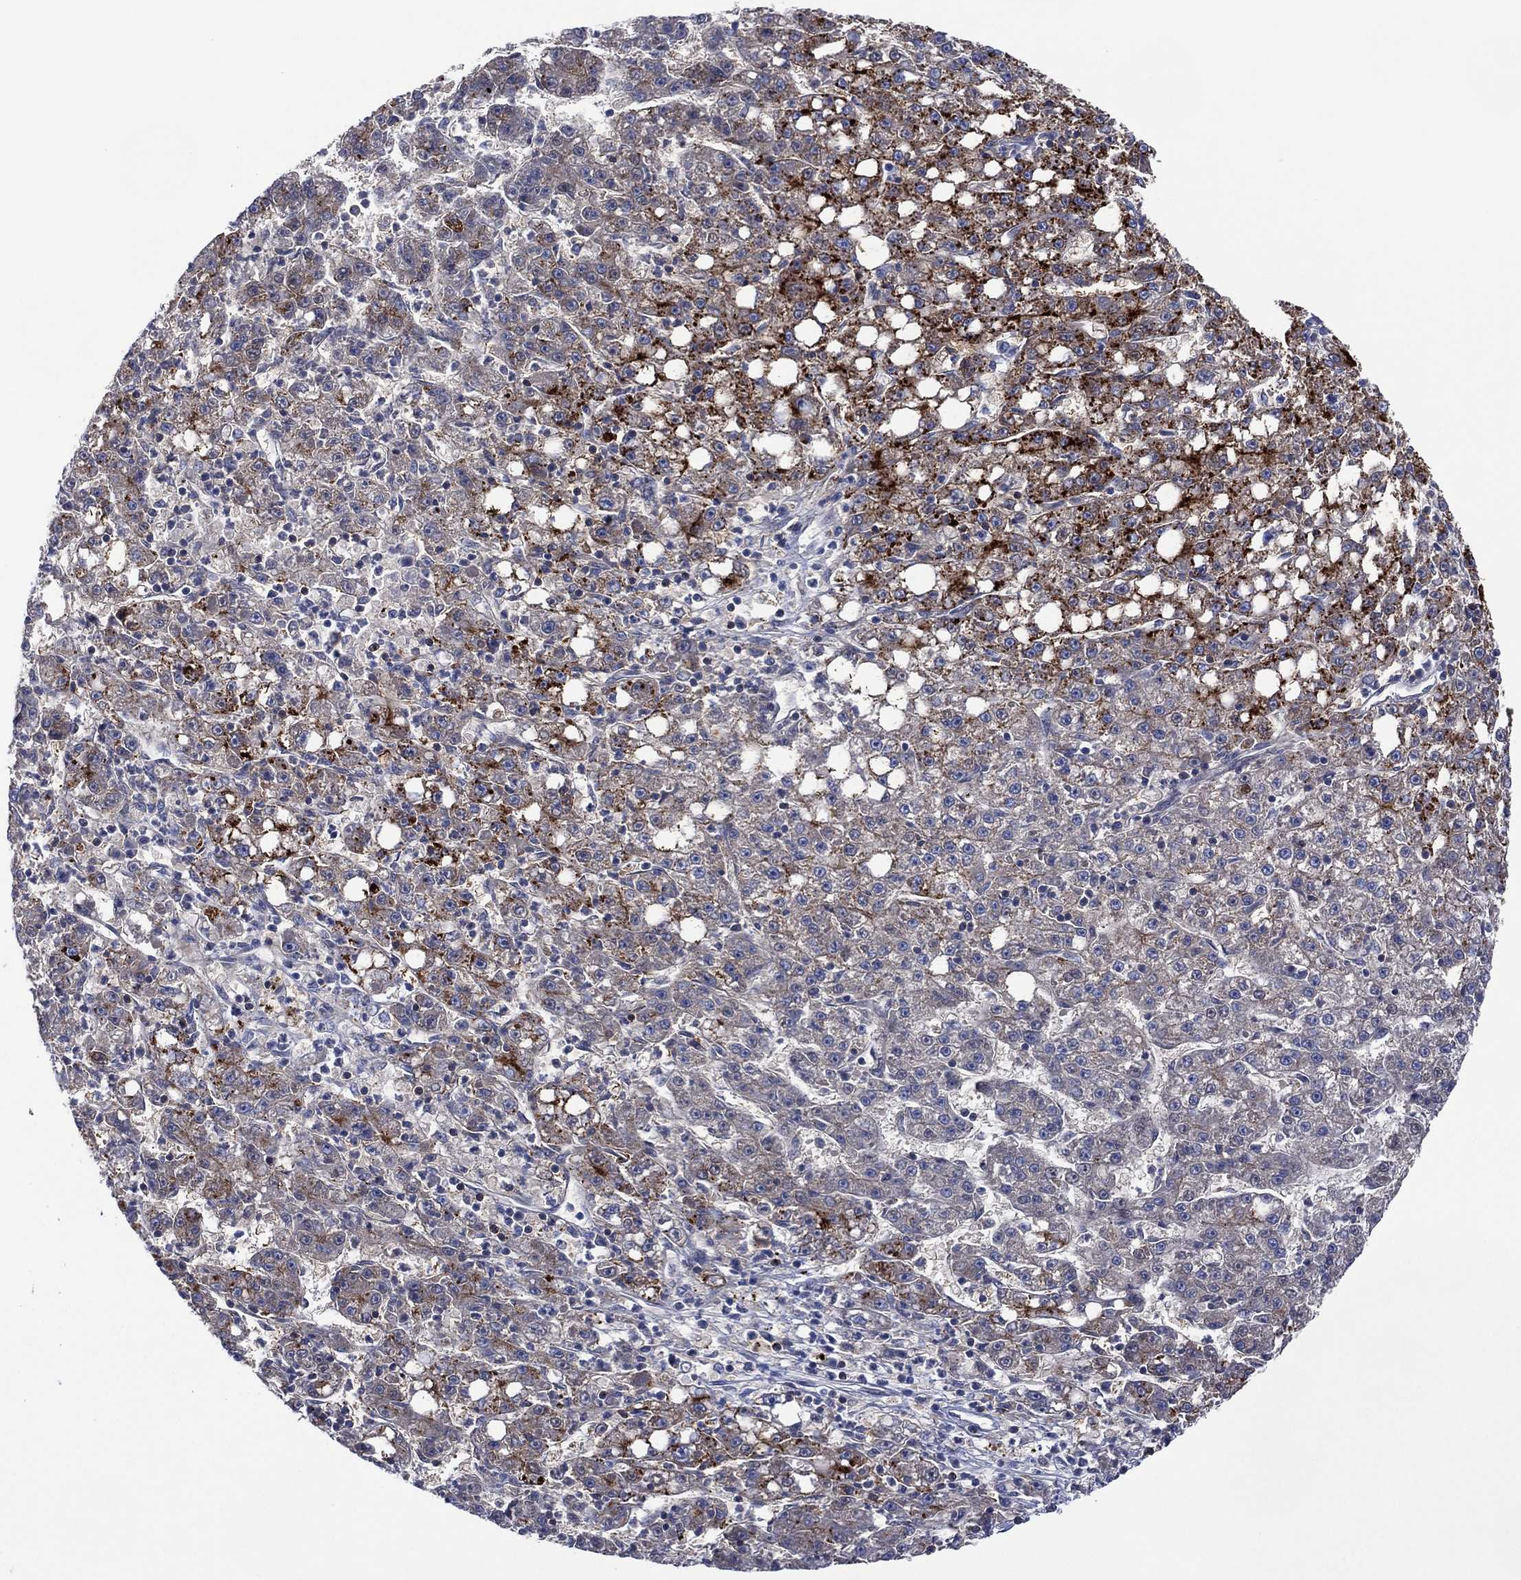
{"staining": {"intensity": "strong", "quantity": "25%-75%", "location": "cytoplasmic/membranous"}, "tissue": "liver cancer", "cell_type": "Tumor cells", "image_type": "cancer", "snomed": [{"axis": "morphology", "description": "Carcinoma, Hepatocellular, NOS"}, {"axis": "topography", "description": "Liver"}], "caption": "This micrograph displays IHC staining of liver cancer, with high strong cytoplasmic/membranous expression in about 25%-75% of tumor cells.", "gene": "DPP4", "patient": {"sex": "female", "age": 65}}